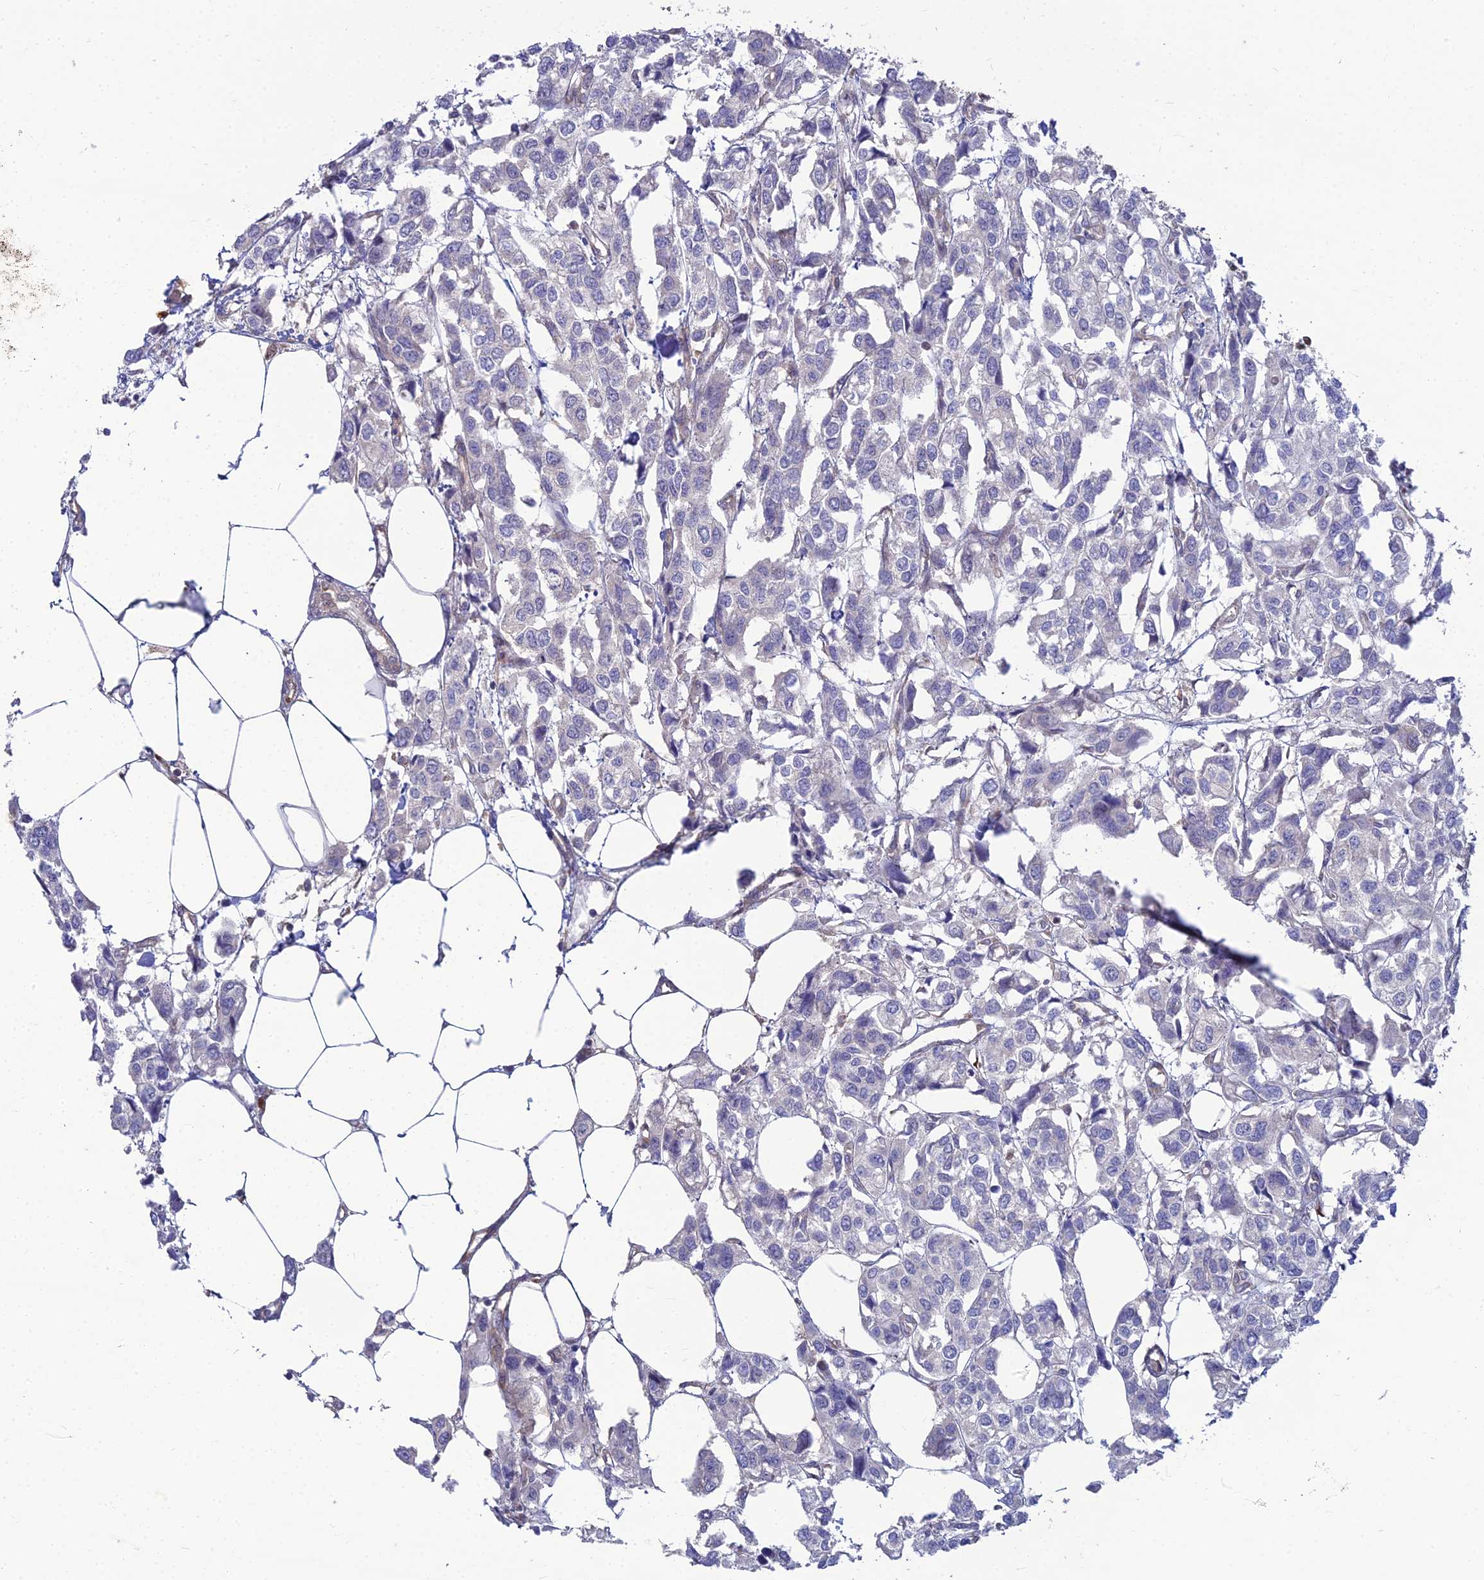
{"staining": {"intensity": "negative", "quantity": "none", "location": "none"}, "tissue": "urothelial cancer", "cell_type": "Tumor cells", "image_type": "cancer", "snomed": [{"axis": "morphology", "description": "Urothelial carcinoma, High grade"}, {"axis": "topography", "description": "Urinary bladder"}], "caption": "Micrograph shows no significant protein positivity in tumor cells of high-grade urothelial carcinoma. The staining was performed using DAB (3,3'-diaminobenzidine) to visualize the protein expression in brown, while the nuclei were stained in blue with hematoxylin (Magnification: 20x).", "gene": "DNPEP", "patient": {"sex": "male", "age": 67}}